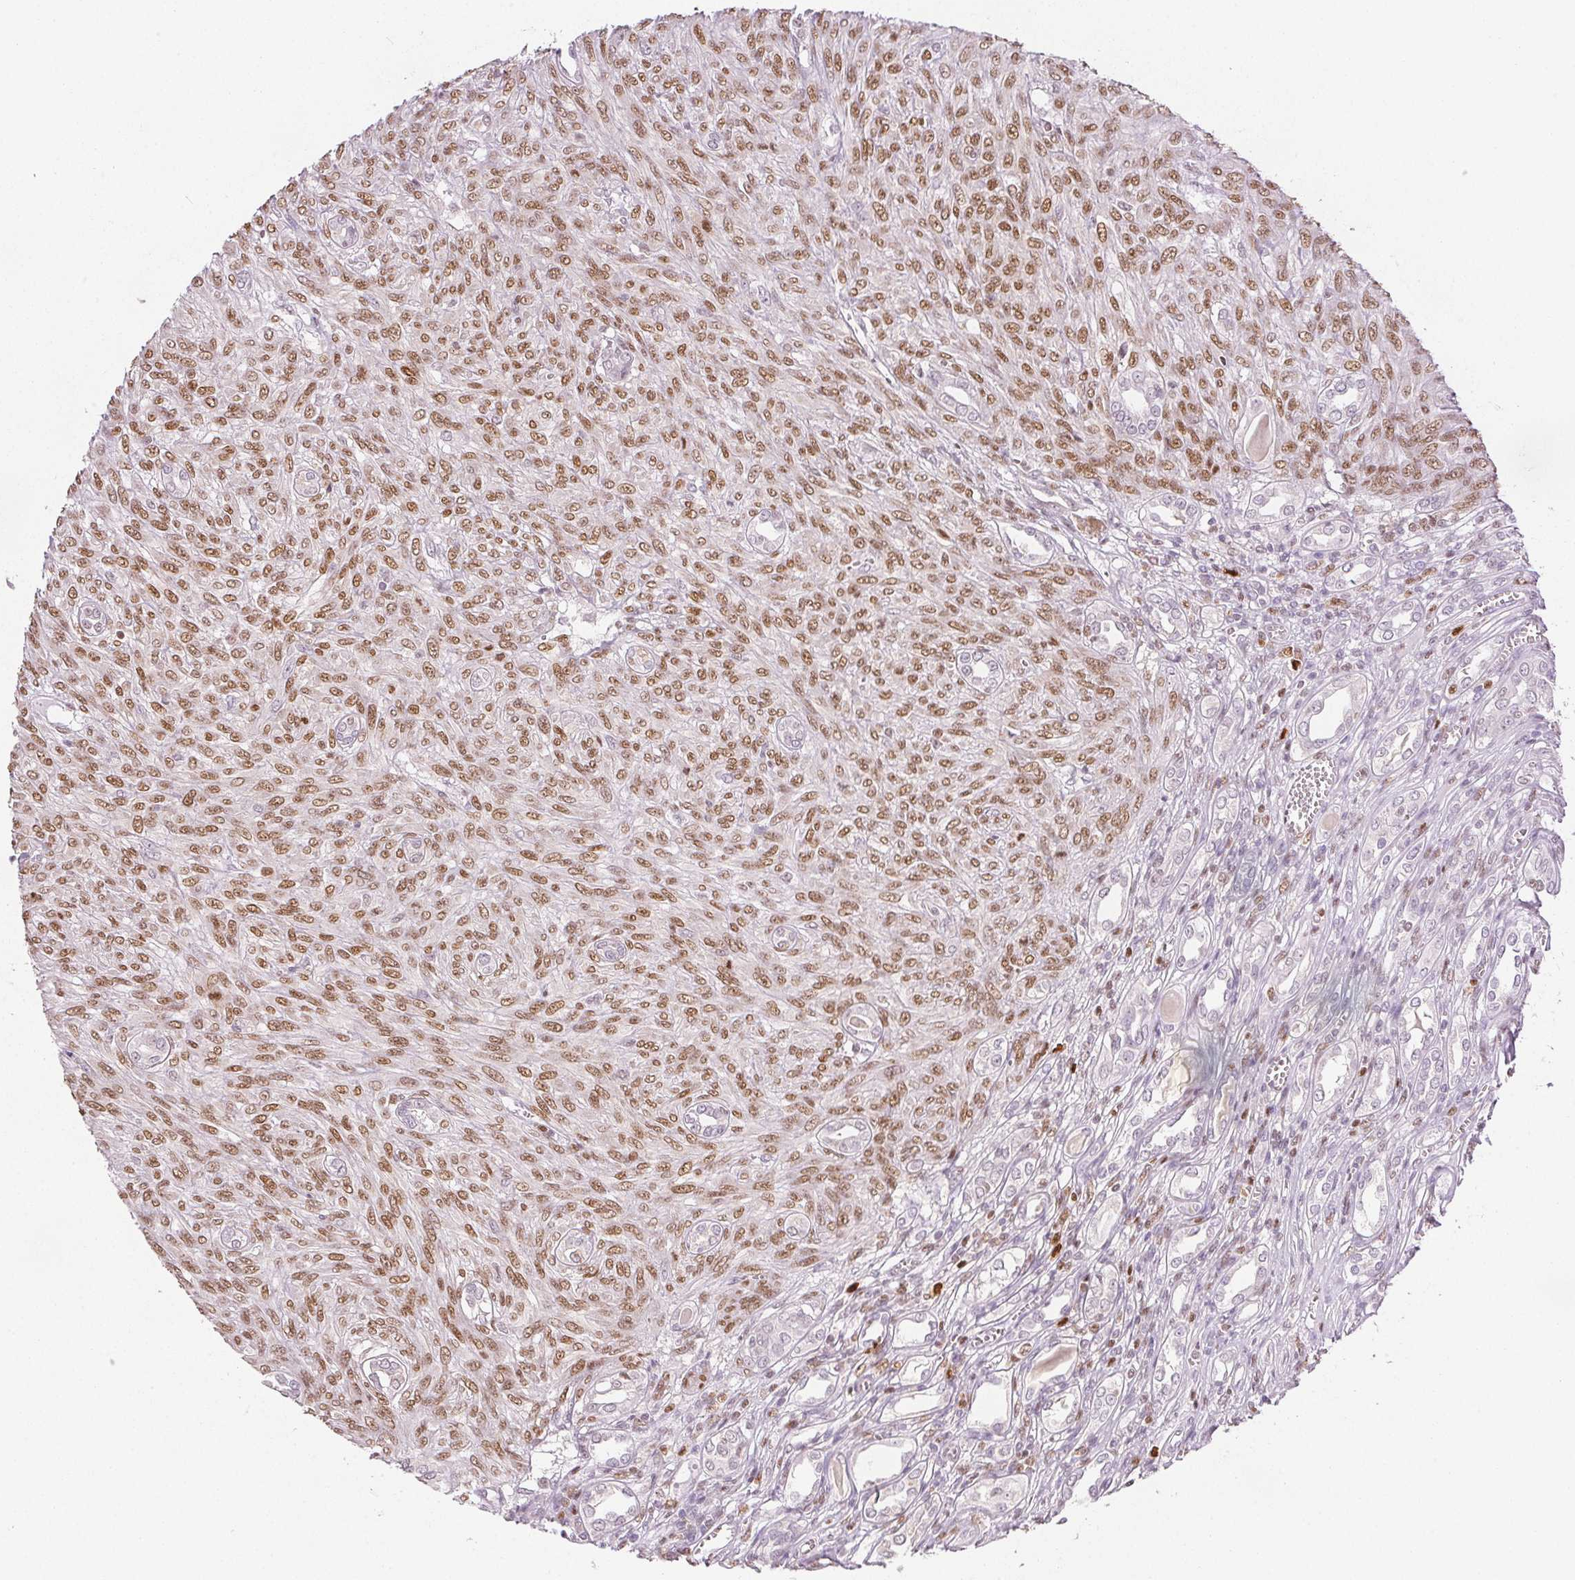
{"staining": {"intensity": "moderate", "quantity": ">75%", "location": "nuclear"}, "tissue": "renal cancer", "cell_type": "Tumor cells", "image_type": "cancer", "snomed": [{"axis": "morphology", "description": "Adenocarcinoma, NOS"}, {"axis": "topography", "description": "Kidney"}], "caption": "Immunohistochemistry histopathology image of human renal adenocarcinoma stained for a protein (brown), which exhibits medium levels of moderate nuclear expression in approximately >75% of tumor cells.", "gene": "RUNX2", "patient": {"sex": "male", "age": 58}}